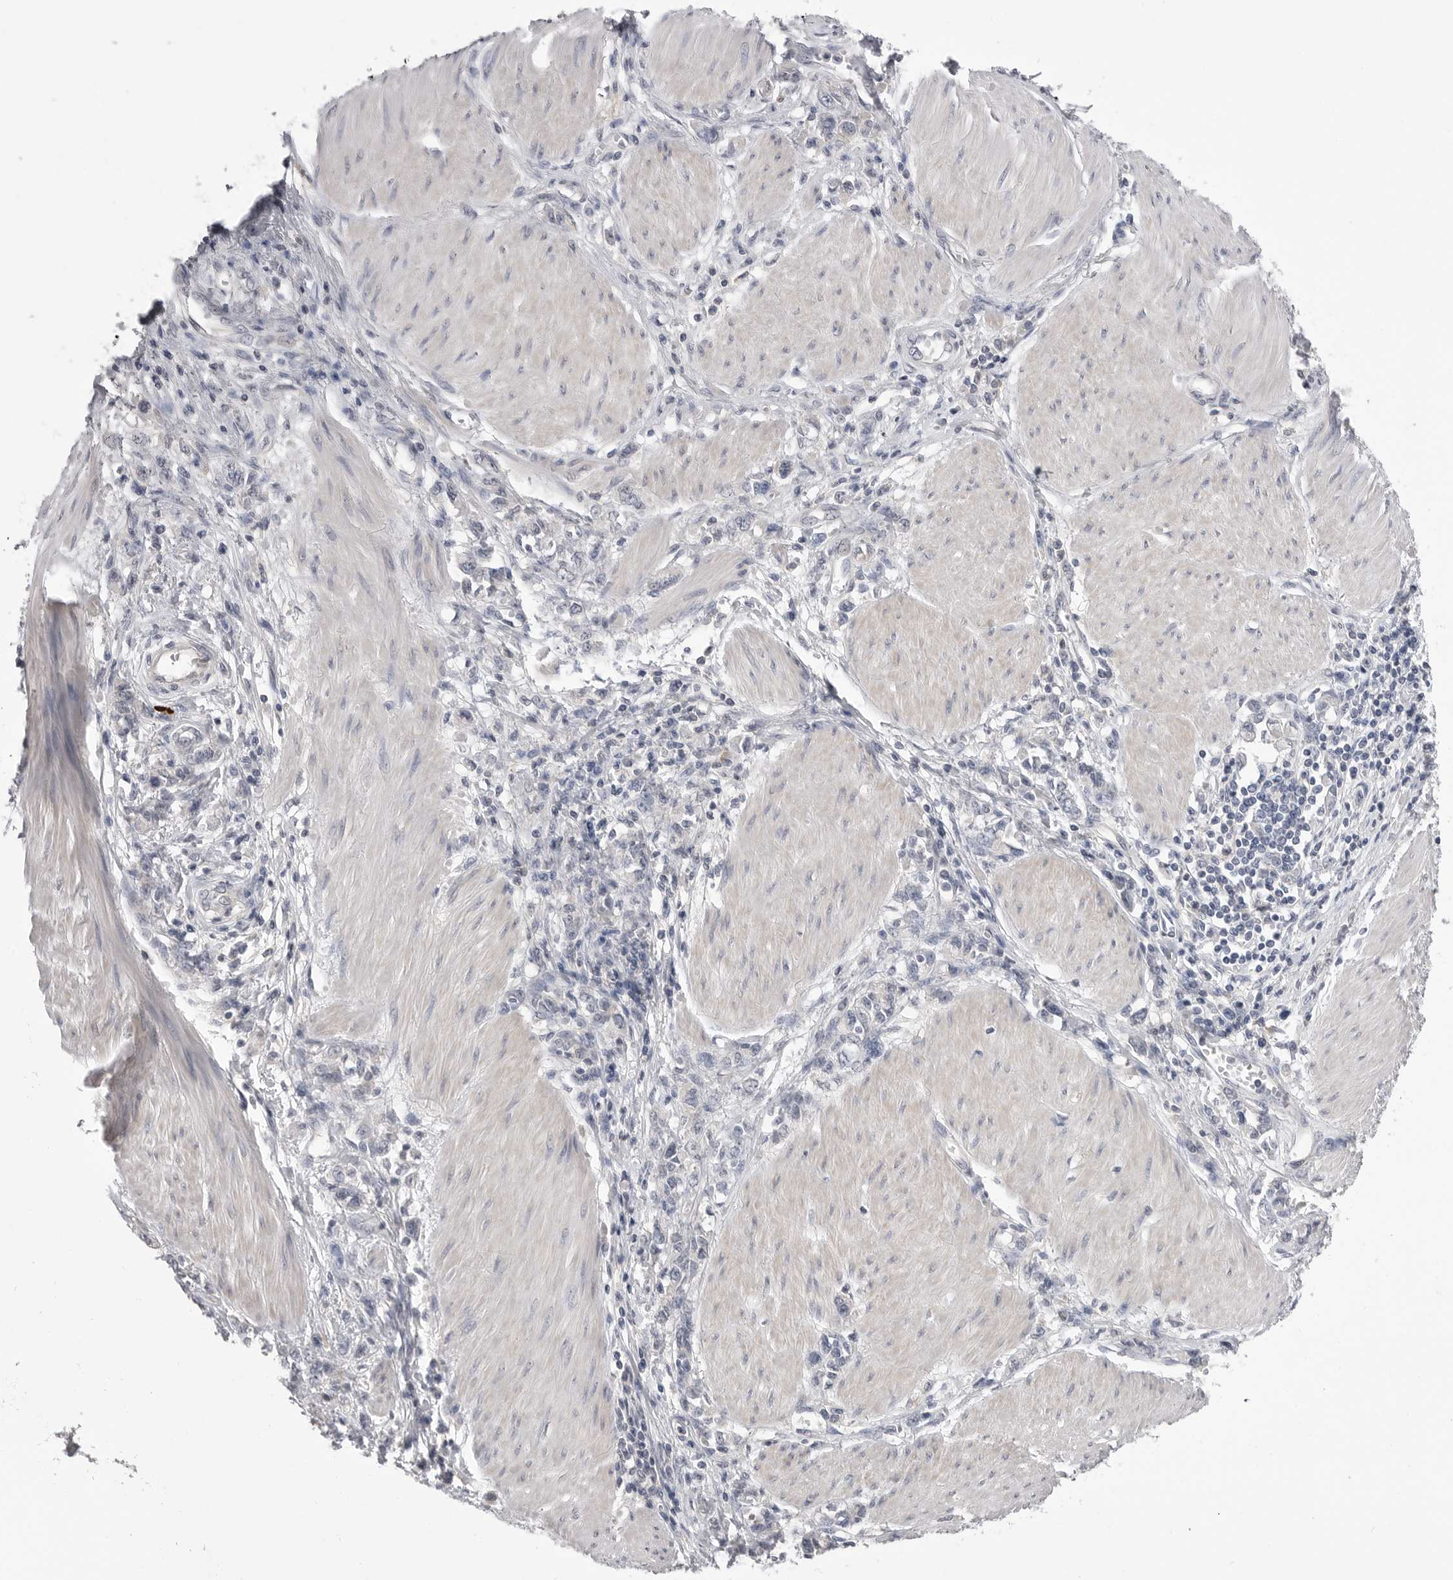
{"staining": {"intensity": "negative", "quantity": "none", "location": "none"}, "tissue": "stomach cancer", "cell_type": "Tumor cells", "image_type": "cancer", "snomed": [{"axis": "morphology", "description": "Adenocarcinoma, NOS"}, {"axis": "topography", "description": "Stomach"}], "caption": "DAB immunohistochemical staining of human adenocarcinoma (stomach) shows no significant expression in tumor cells. Nuclei are stained in blue.", "gene": "DLGAP3", "patient": {"sex": "female", "age": 76}}